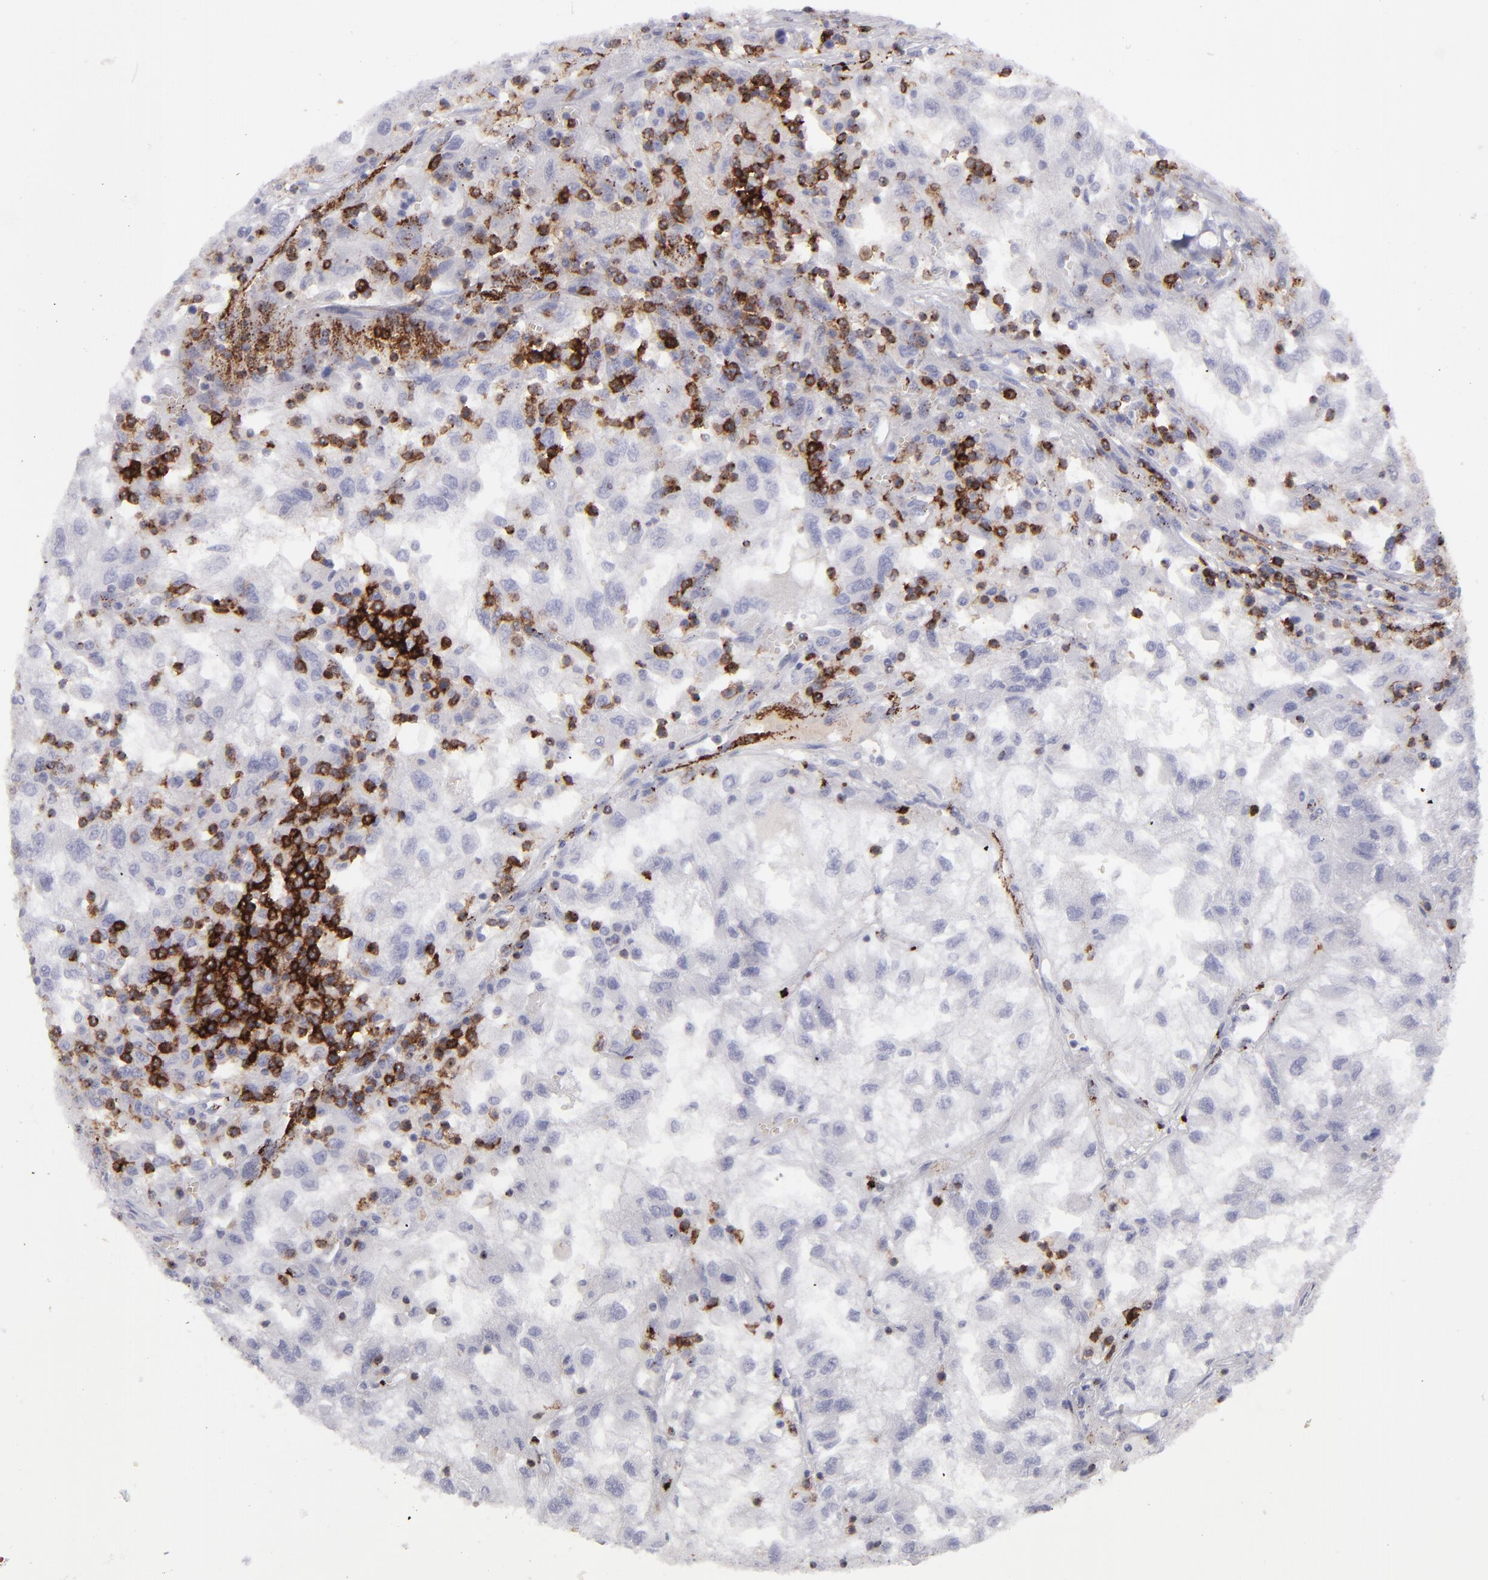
{"staining": {"intensity": "negative", "quantity": "none", "location": "none"}, "tissue": "renal cancer", "cell_type": "Tumor cells", "image_type": "cancer", "snomed": [{"axis": "morphology", "description": "Normal tissue, NOS"}, {"axis": "morphology", "description": "Adenocarcinoma, NOS"}, {"axis": "topography", "description": "Kidney"}], "caption": "There is no significant expression in tumor cells of renal cancer (adenocarcinoma).", "gene": "CD27", "patient": {"sex": "male", "age": 71}}